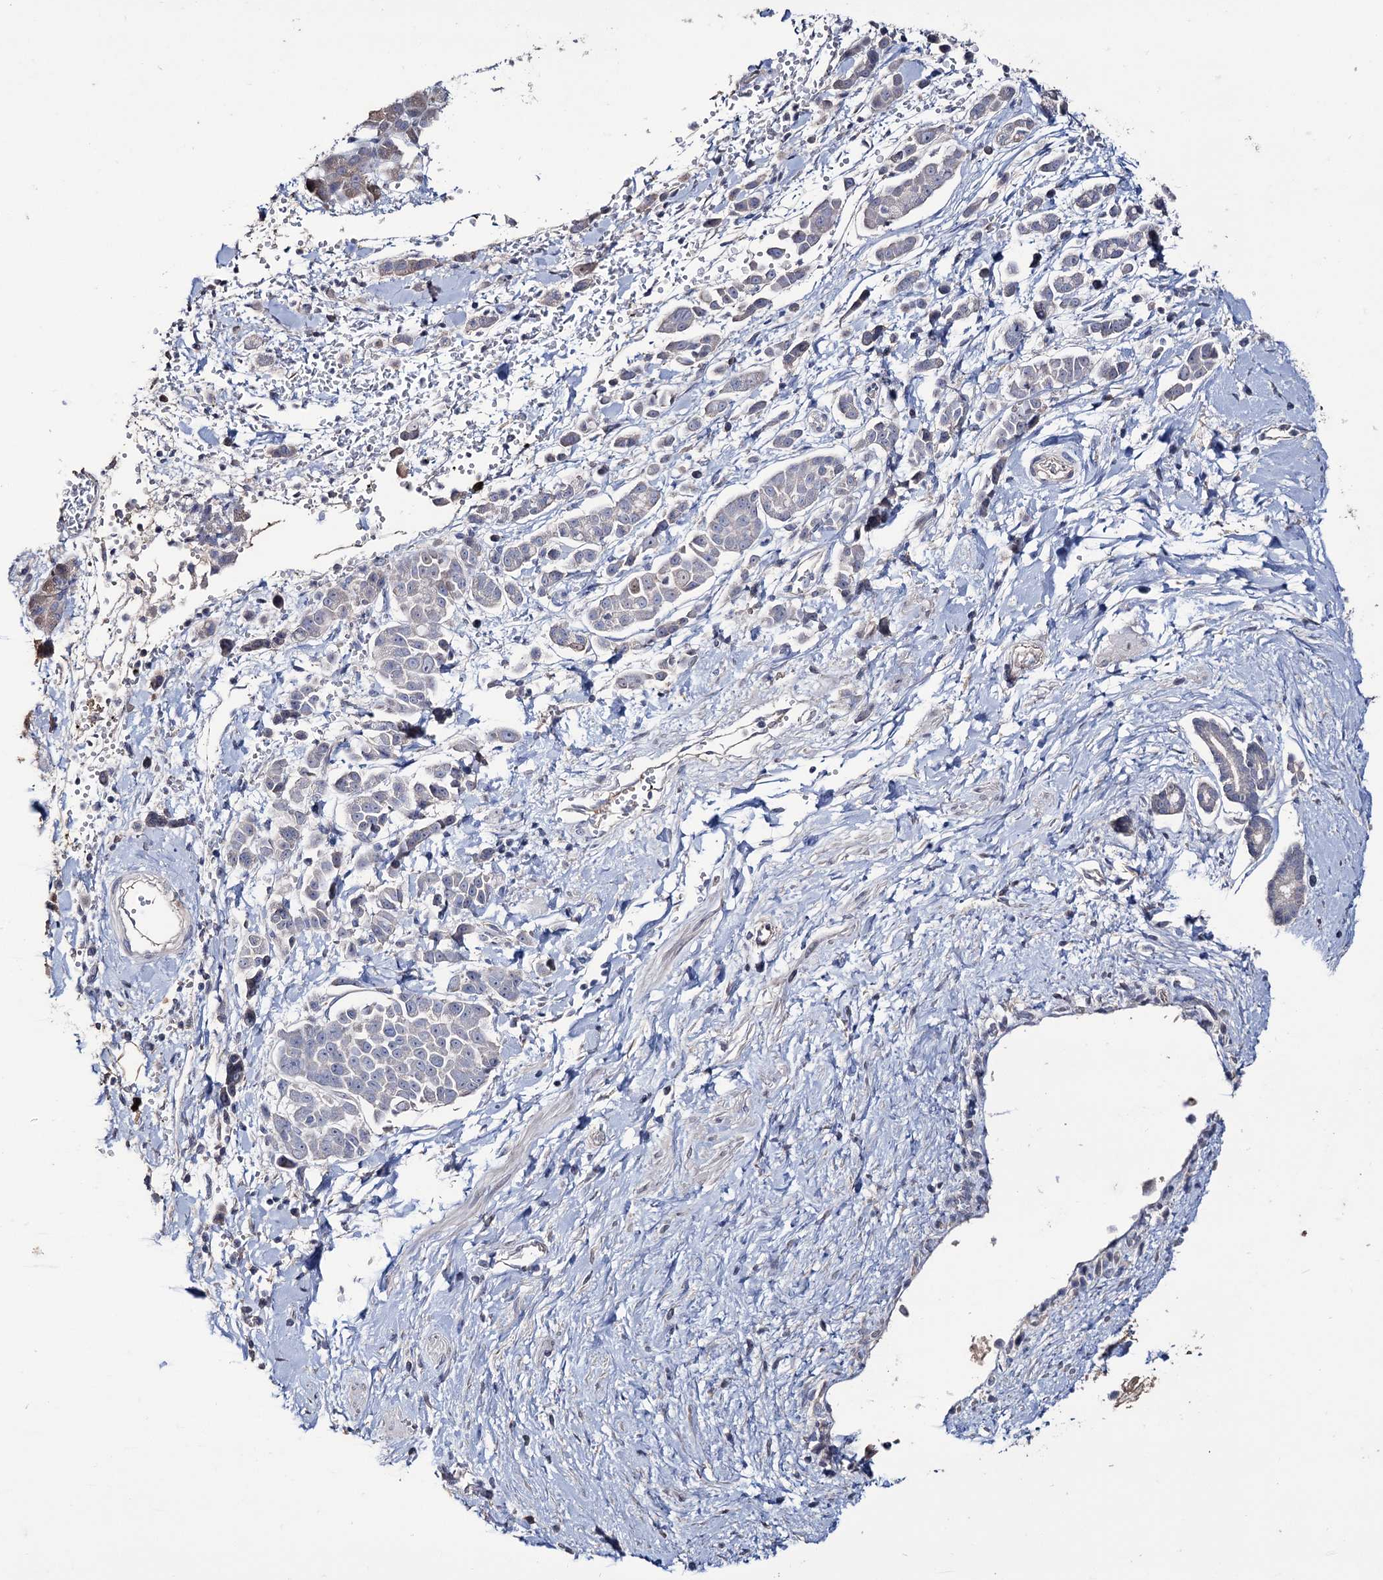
{"staining": {"intensity": "negative", "quantity": "none", "location": "none"}, "tissue": "pancreatic cancer", "cell_type": "Tumor cells", "image_type": "cancer", "snomed": [{"axis": "morphology", "description": "Normal tissue, NOS"}, {"axis": "morphology", "description": "Adenocarcinoma, NOS"}, {"axis": "topography", "description": "Pancreas"}], "caption": "An image of adenocarcinoma (pancreatic) stained for a protein reveals no brown staining in tumor cells.", "gene": "EPB41L5", "patient": {"sex": "female", "age": 64}}